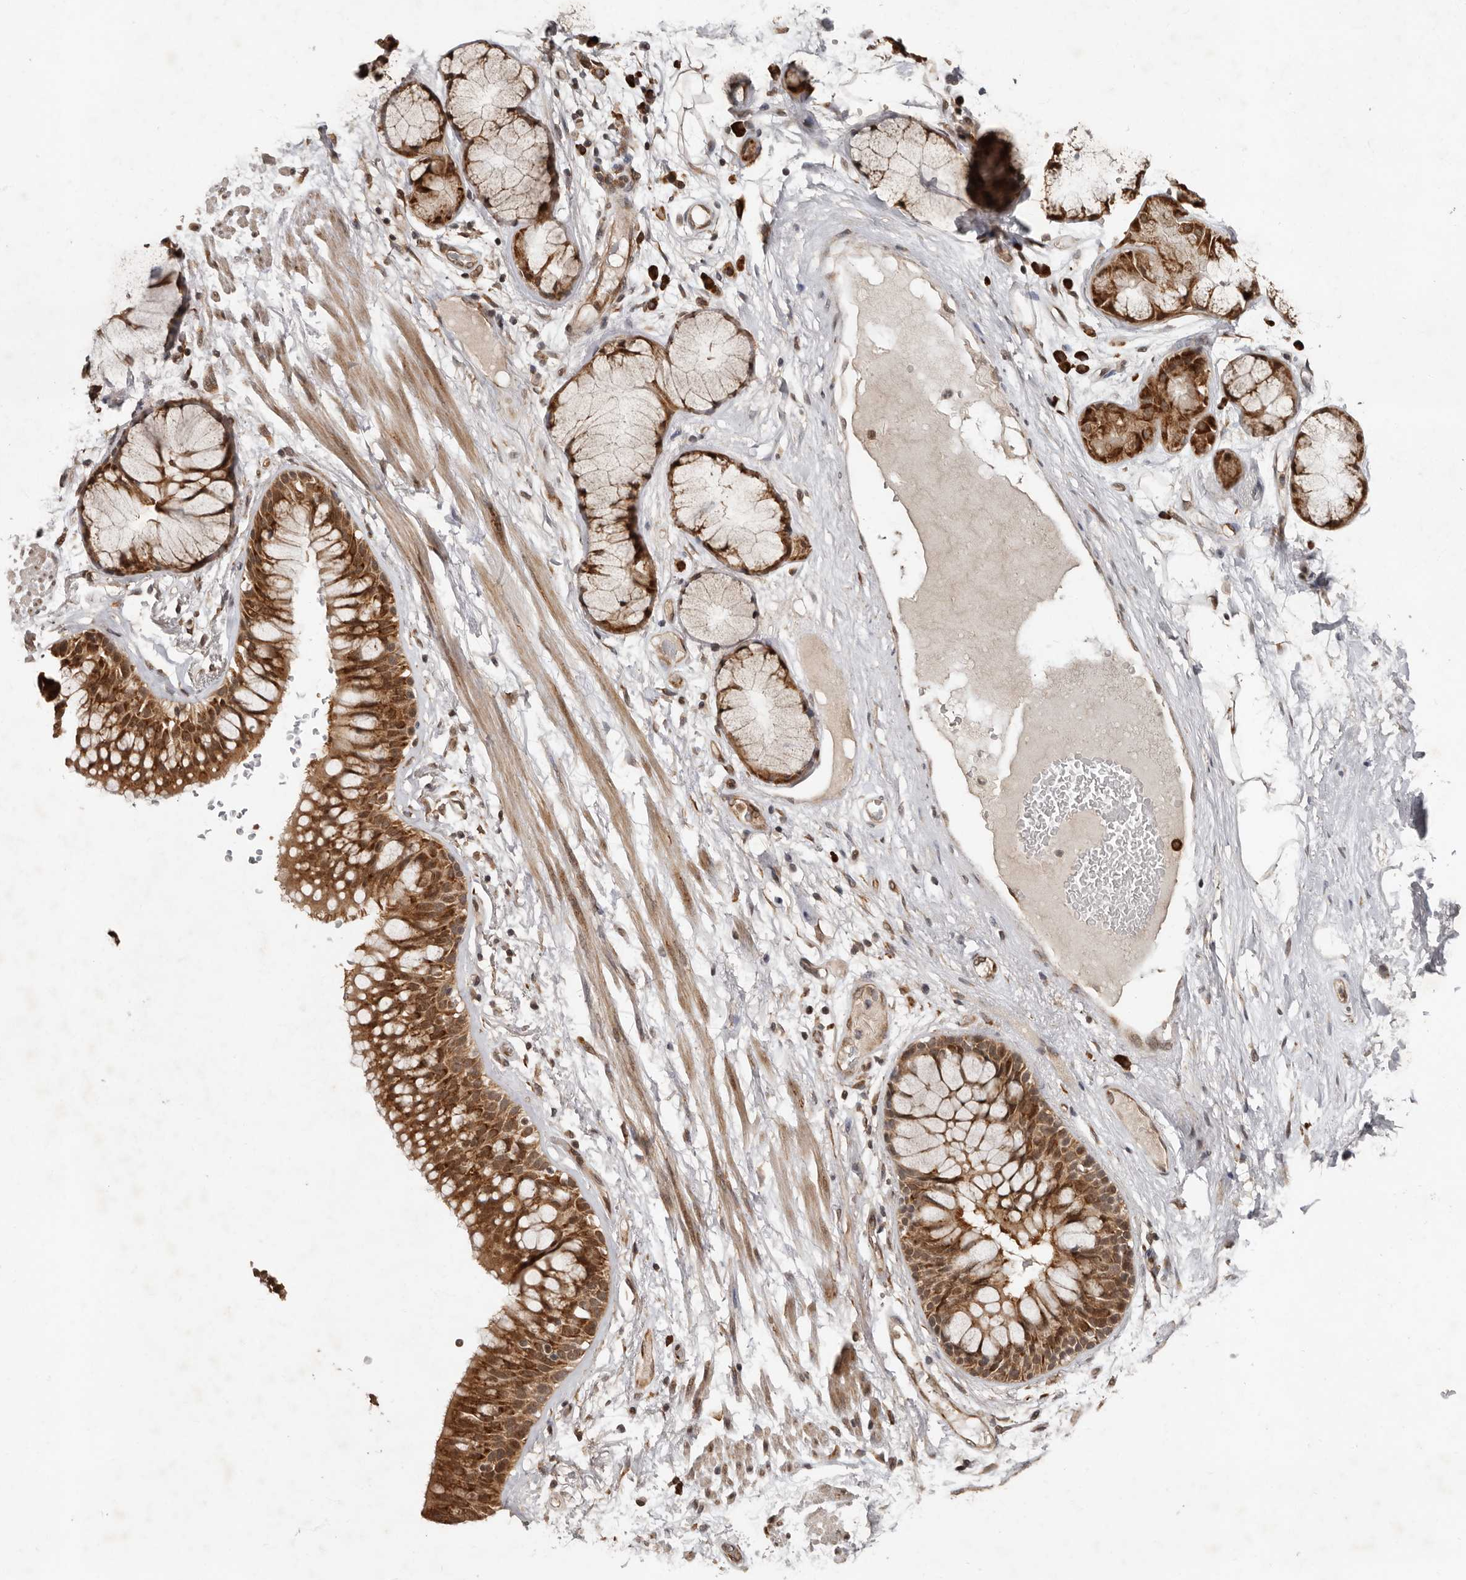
{"staining": {"intensity": "negative", "quantity": "none", "location": "none"}, "tissue": "adipose tissue", "cell_type": "Adipocytes", "image_type": "normal", "snomed": [{"axis": "morphology", "description": "Normal tissue, NOS"}, {"axis": "topography", "description": "Bronchus"}], "caption": "Immunohistochemistry of normal human adipose tissue shows no staining in adipocytes. (IHC, brightfield microscopy, high magnification).", "gene": "LRGUK", "patient": {"sex": "male", "age": 66}}